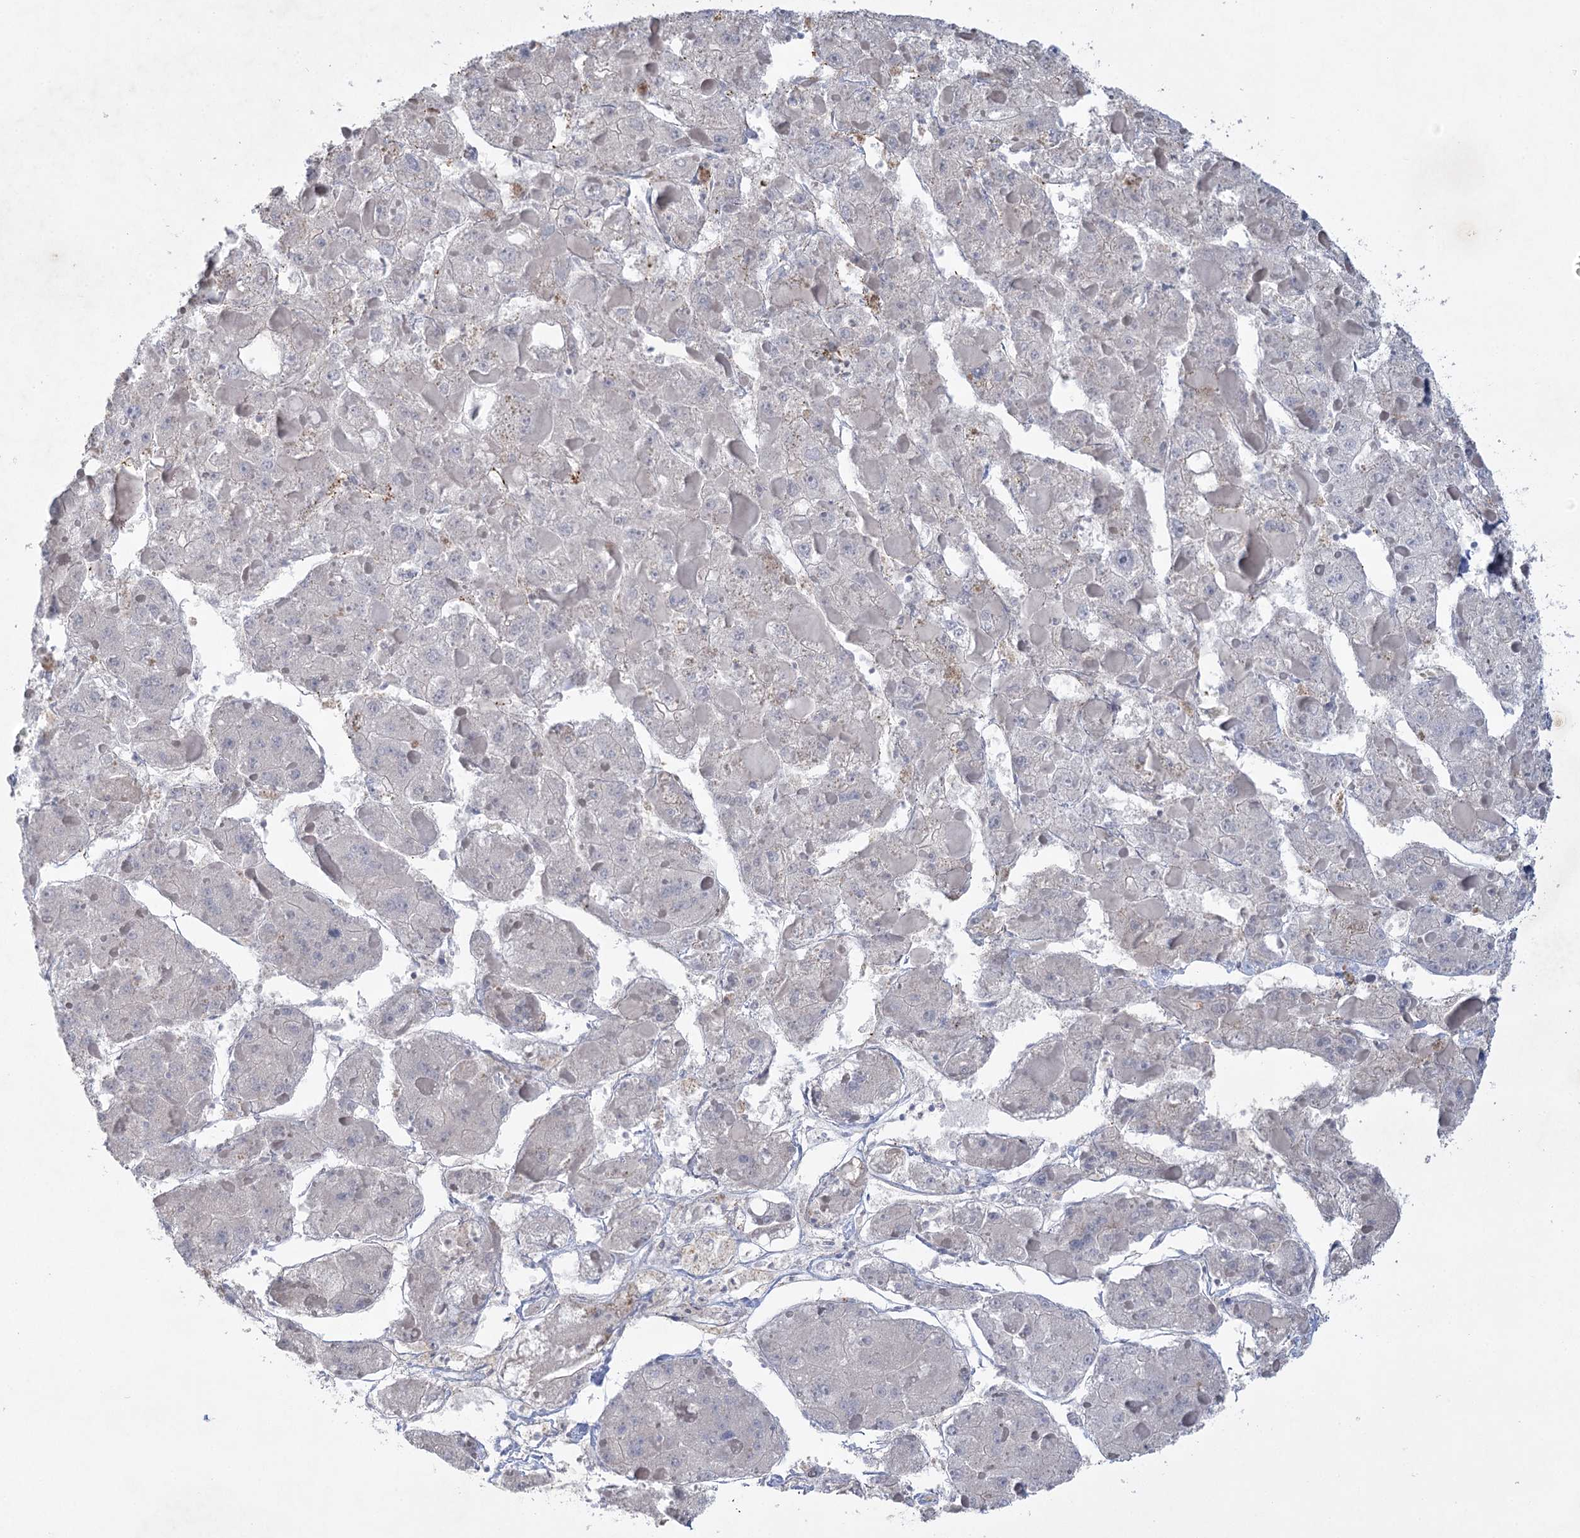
{"staining": {"intensity": "negative", "quantity": "none", "location": "none"}, "tissue": "liver cancer", "cell_type": "Tumor cells", "image_type": "cancer", "snomed": [{"axis": "morphology", "description": "Carcinoma, Hepatocellular, NOS"}, {"axis": "topography", "description": "Liver"}], "caption": "Immunohistochemical staining of human liver cancer displays no significant staining in tumor cells. Brightfield microscopy of immunohistochemistry (IHC) stained with DAB (brown) and hematoxylin (blue), captured at high magnification.", "gene": "AMTN", "patient": {"sex": "female", "age": 73}}